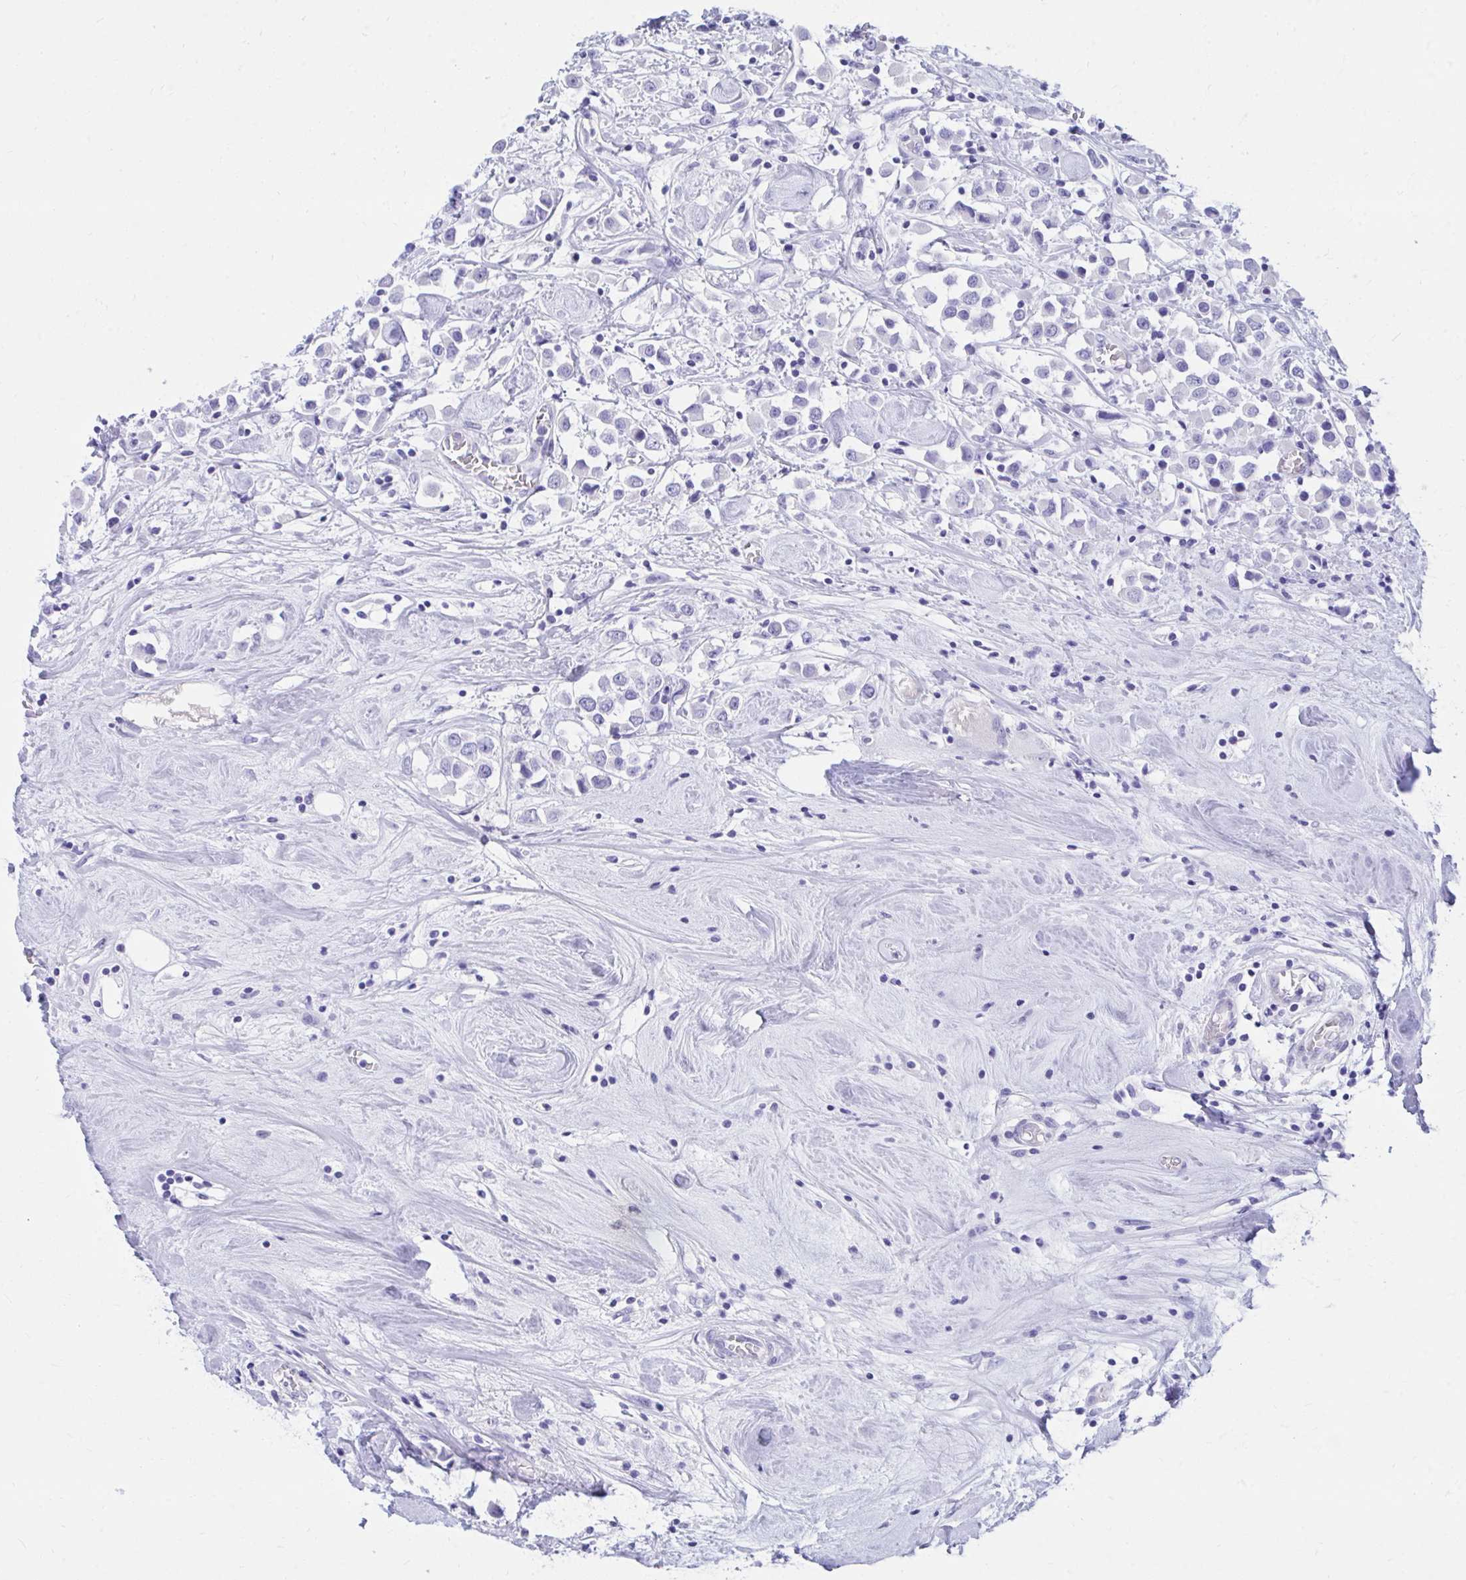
{"staining": {"intensity": "negative", "quantity": "none", "location": "none"}, "tissue": "breast cancer", "cell_type": "Tumor cells", "image_type": "cancer", "snomed": [{"axis": "morphology", "description": "Duct carcinoma"}, {"axis": "topography", "description": "Breast"}], "caption": "Tumor cells are negative for brown protein staining in breast cancer (infiltrating ductal carcinoma).", "gene": "SHISA8", "patient": {"sex": "female", "age": 61}}